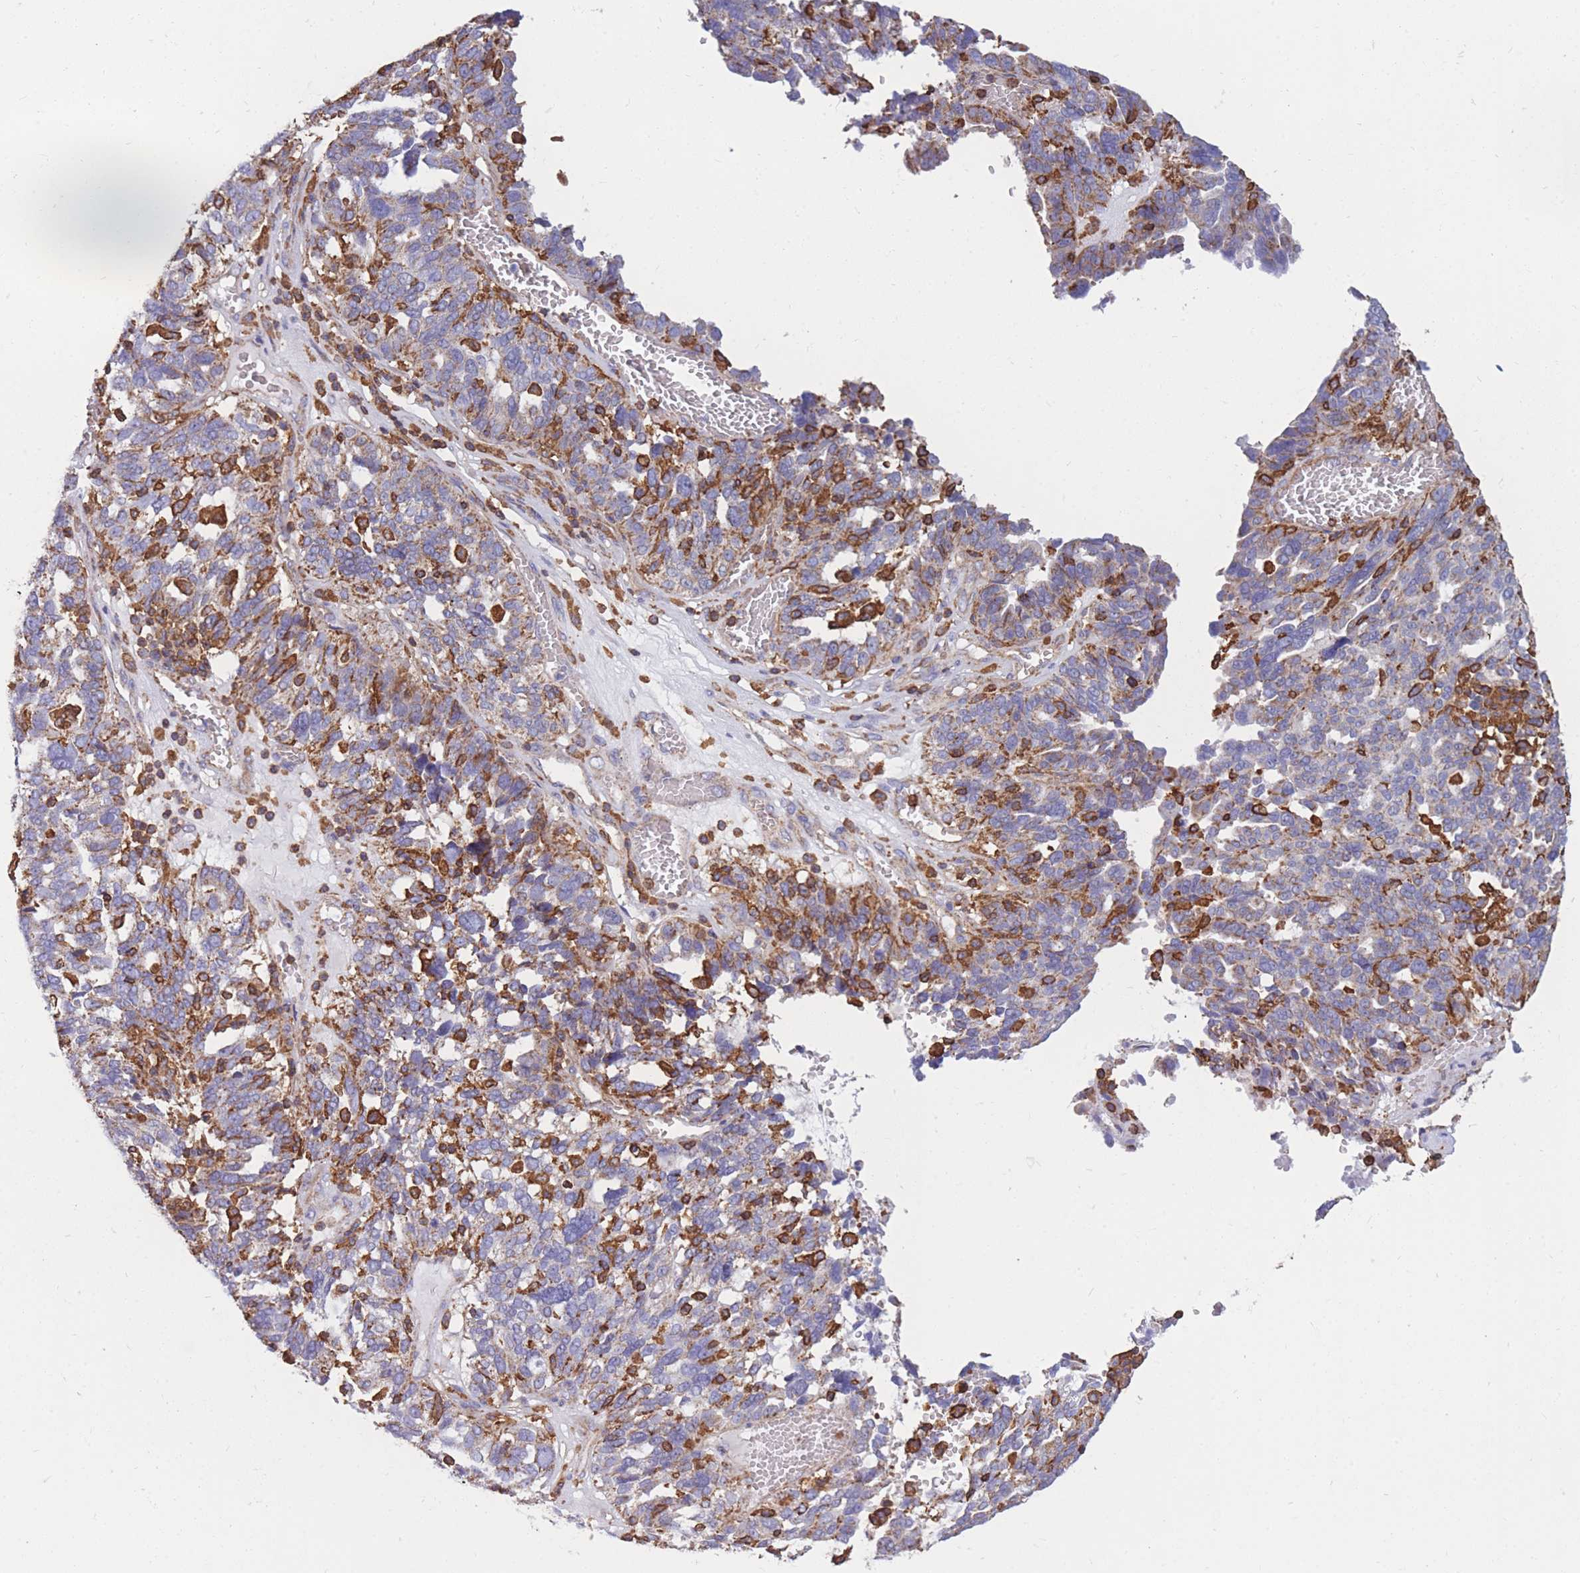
{"staining": {"intensity": "negative", "quantity": "none", "location": "none"}, "tissue": "ovarian cancer", "cell_type": "Tumor cells", "image_type": "cancer", "snomed": [{"axis": "morphology", "description": "Cystadenocarcinoma, serous, NOS"}, {"axis": "topography", "description": "Ovary"}], "caption": "High power microscopy image of an immunohistochemistry histopathology image of ovarian cancer (serous cystadenocarcinoma), revealing no significant staining in tumor cells.", "gene": "MRPL54", "patient": {"sex": "female", "age": 59}}